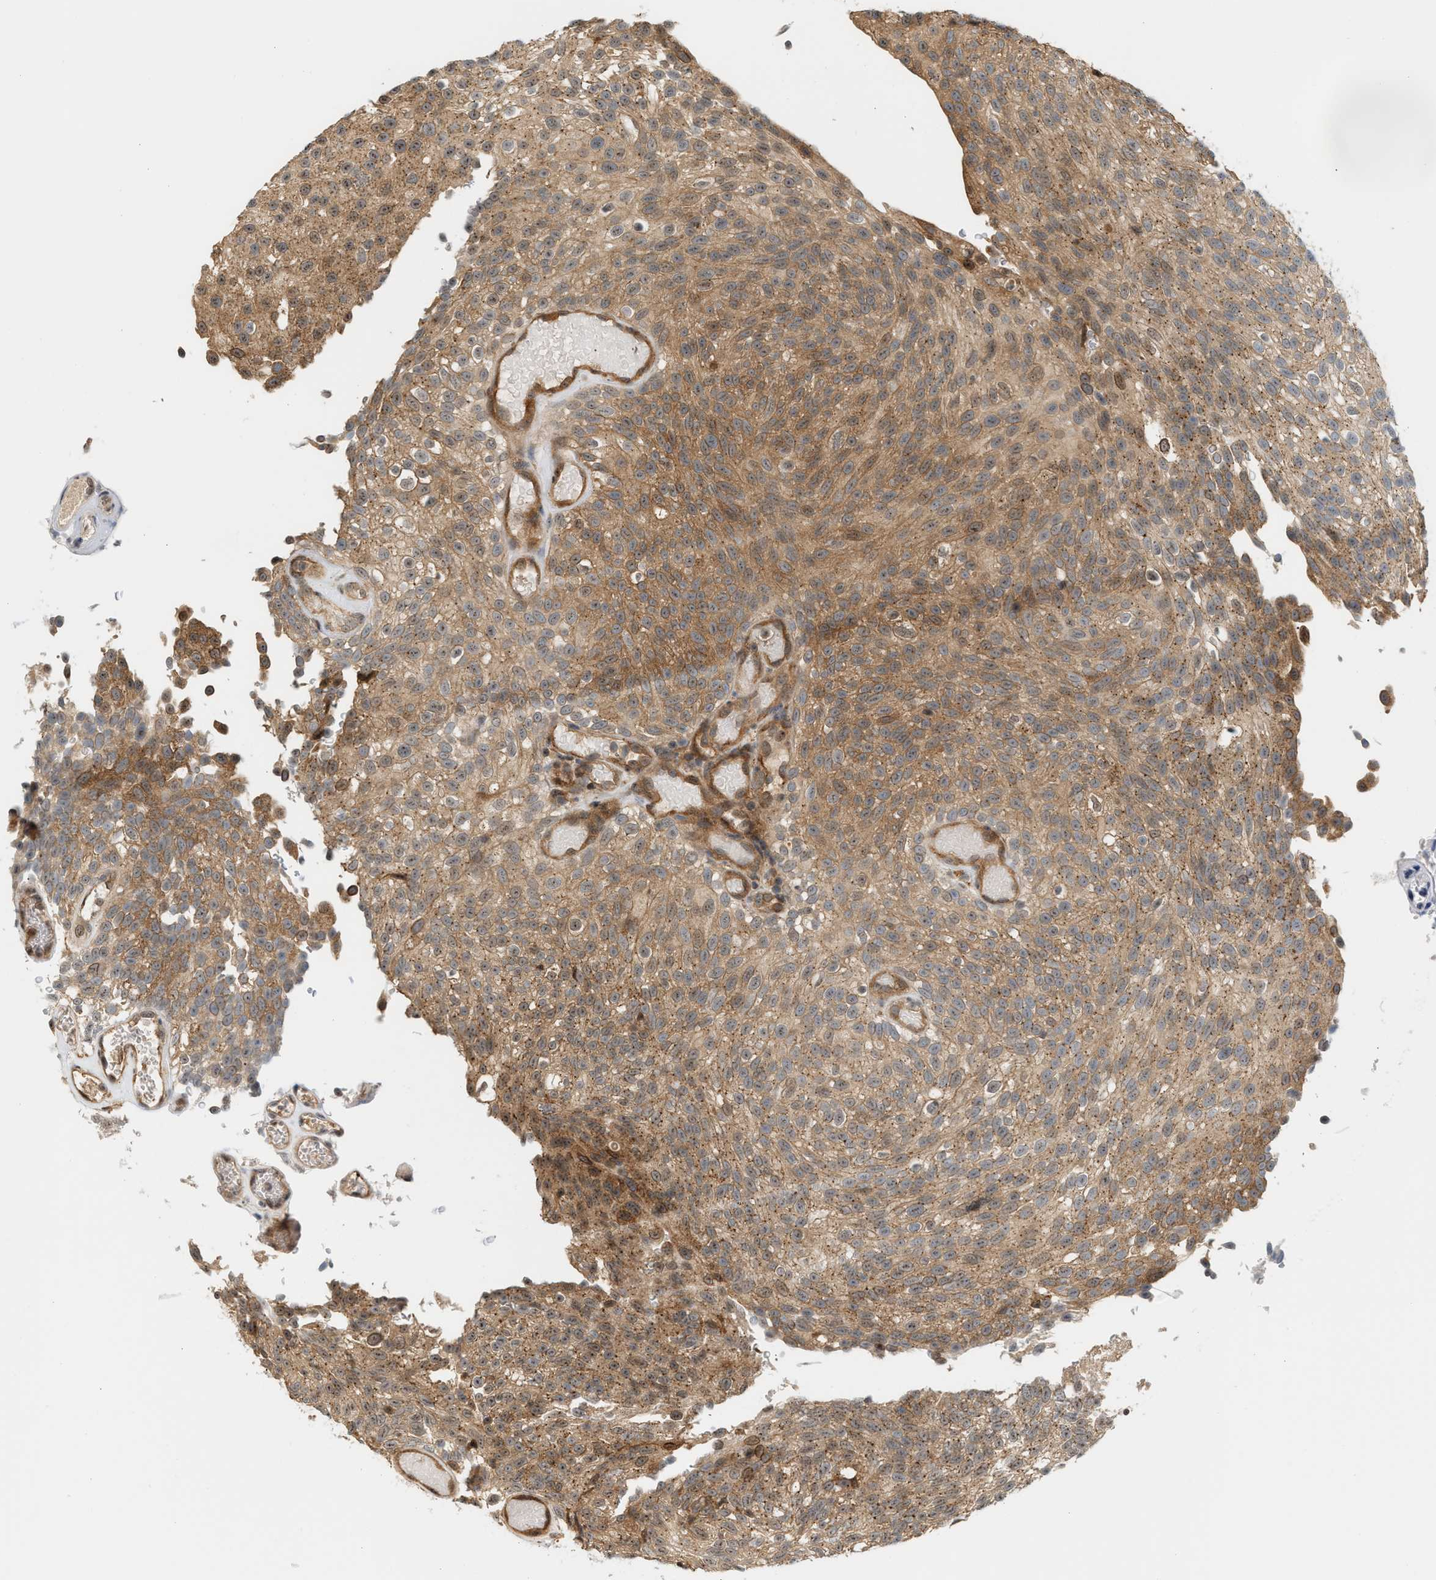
{"staining": {"intensity": "moderate", "quantity": ">75%", "location": "cytoplasmic/membranous,nuclear"}, "tissue": "urothelial cancer", "cell_type": "Tumor cells", "image_type": "cancer", "snomed": [{"axis": "morphology", "description": "Urothelial carcinoma, Low grade"}, {"axis": "topography", "description": "Urinary bladder"}], "caption": "Immunohistochemical staining of human urothelial carcinoma (low-grade) demonstrates medium levels of moderate cytoplasmic/membranous and nuclear positivity in about >75% of tumor cells.", "gene": "MAP2K5", "patient": {"sex": "male", "age": 78}}